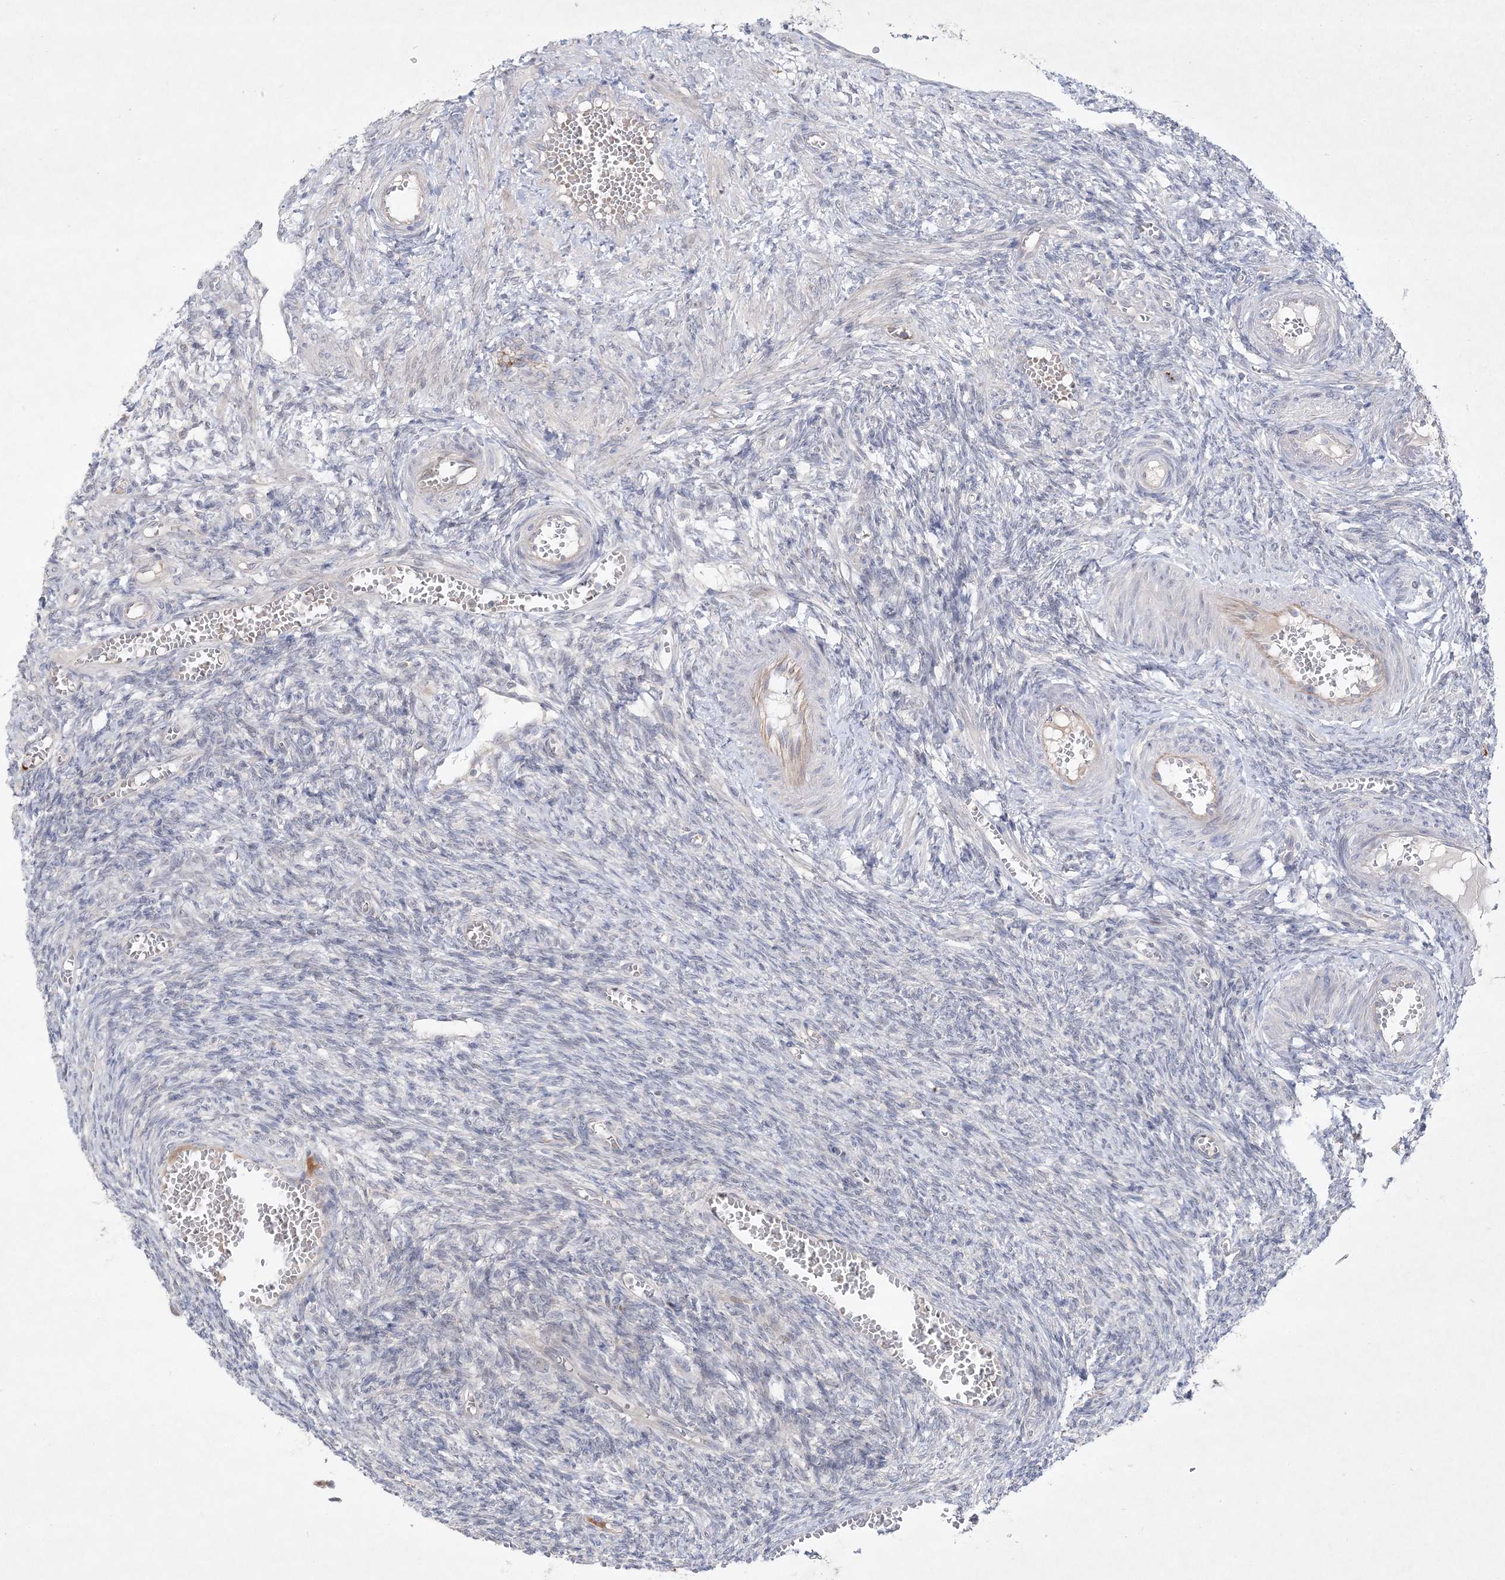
{"staining": {"intensity": "negative", "quantity": "none", "location": "none"}, "tissue": "ovary", "cell_type": "Ovarian stroma cells", "image_type": "normal", "snomed": [{"axis": "morphology", "description": "Normal tissue, NOS"}, {"axis": "topography", "description": "Ovary"}], "caption": "Immunohistochemistry (IHC) of benign ovary shows no expression in ovarian stroma cells.", "gene": "CLNK", "patient": {"sex": "female", "age": 27}}